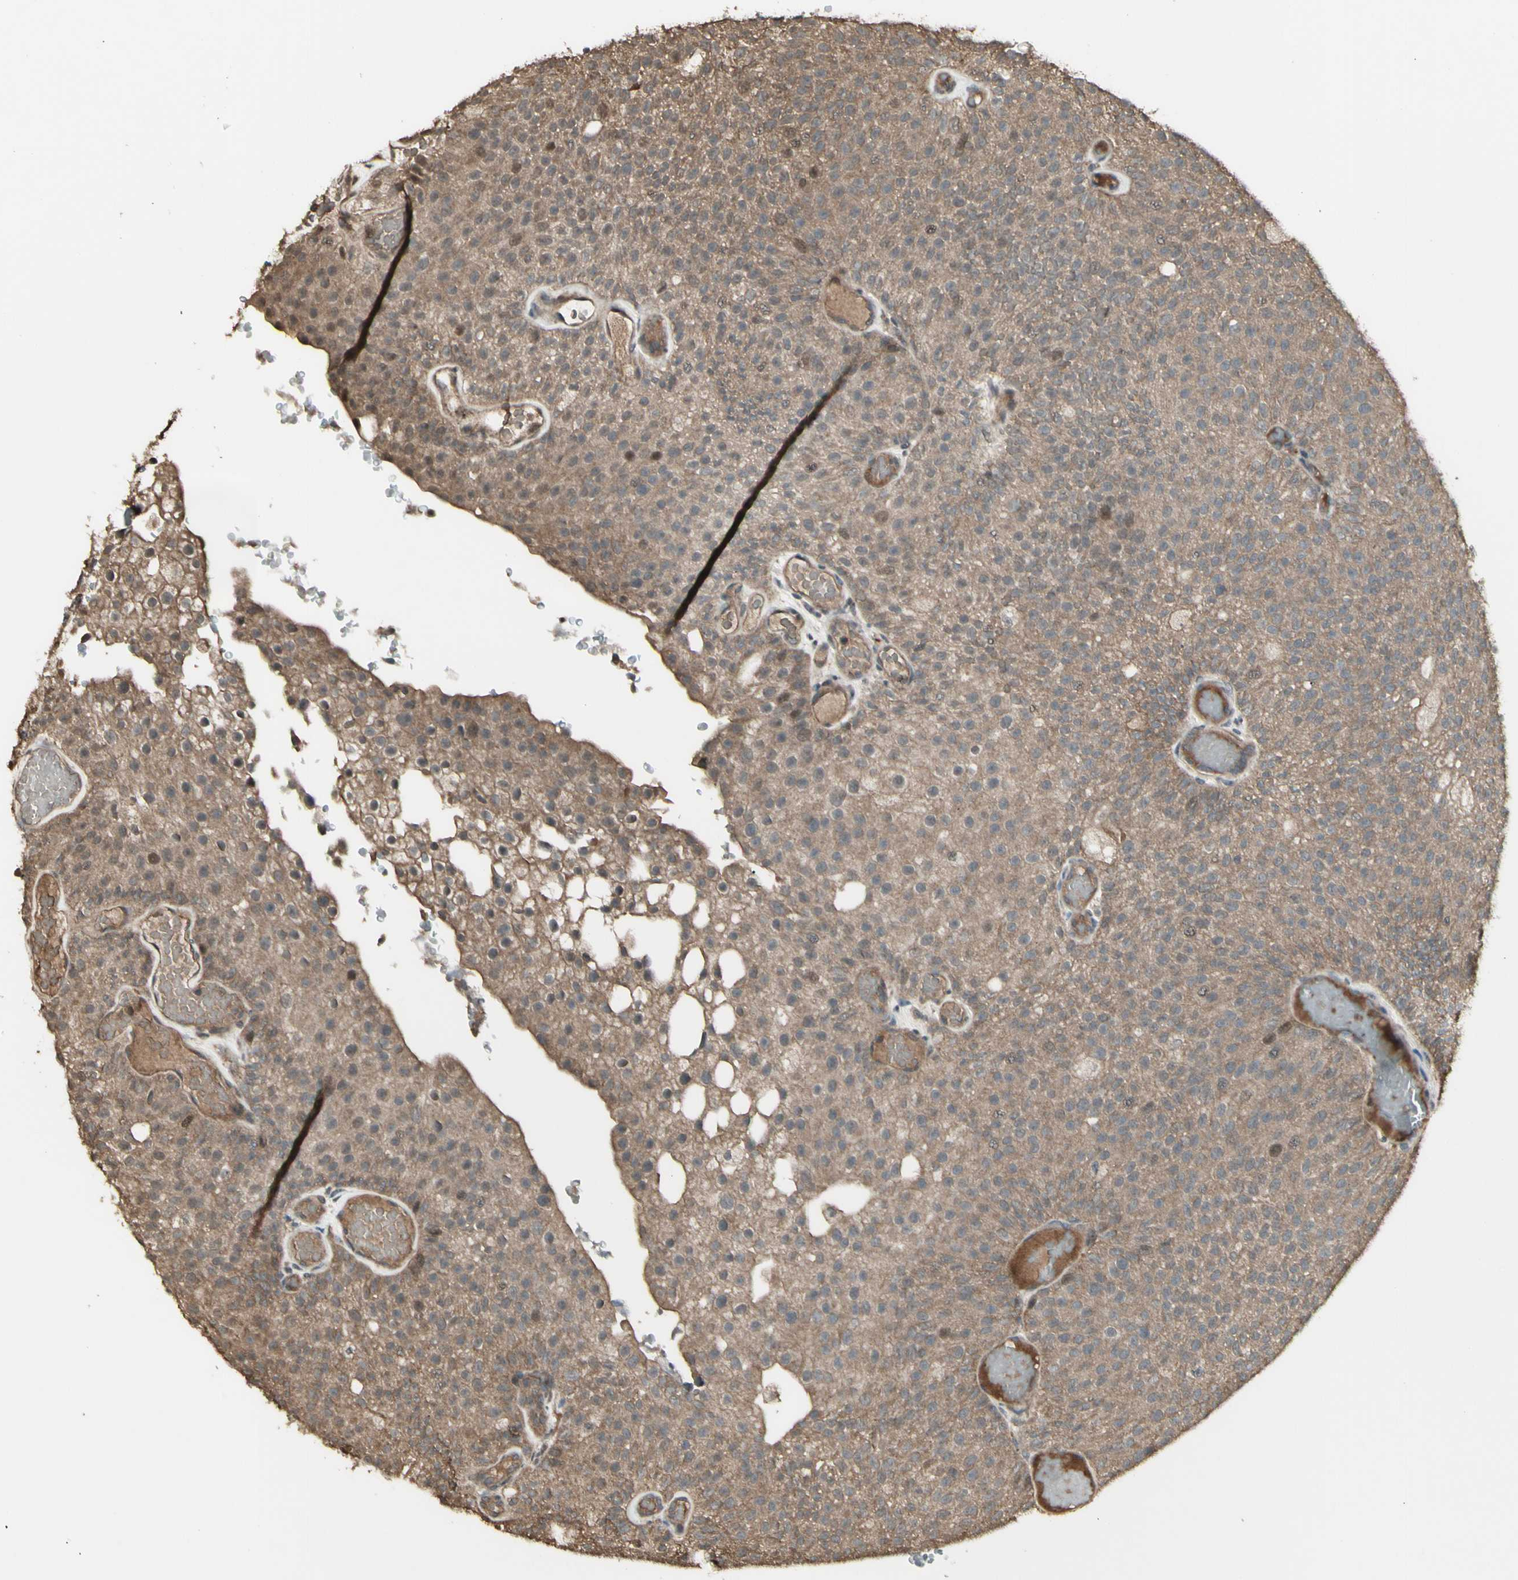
{"staining": {"intensity": "moderate", "quantity": ">75%", "location": "cytoplasmic/membranous,nuclear"}, "tissue": "urothelial cancer", "cell_type": "Tumor cells", "image_type": "cancer", "snomed": [{"axis": "morphology", "description": "Urothelial carcinoma, Low grade"}, {"axis": "topography", "description": "Urinary bladder"}], "caption": "Immunohistochemistry (IHC) (DAB) staining of human low-grade urothelial carcinoma displays moderate cytoplasmic/membranous and nuclear protein staining in about >75% of tumor cells.", "gene": "GNAS", "patient": {"sex": "male", "age": 78}}